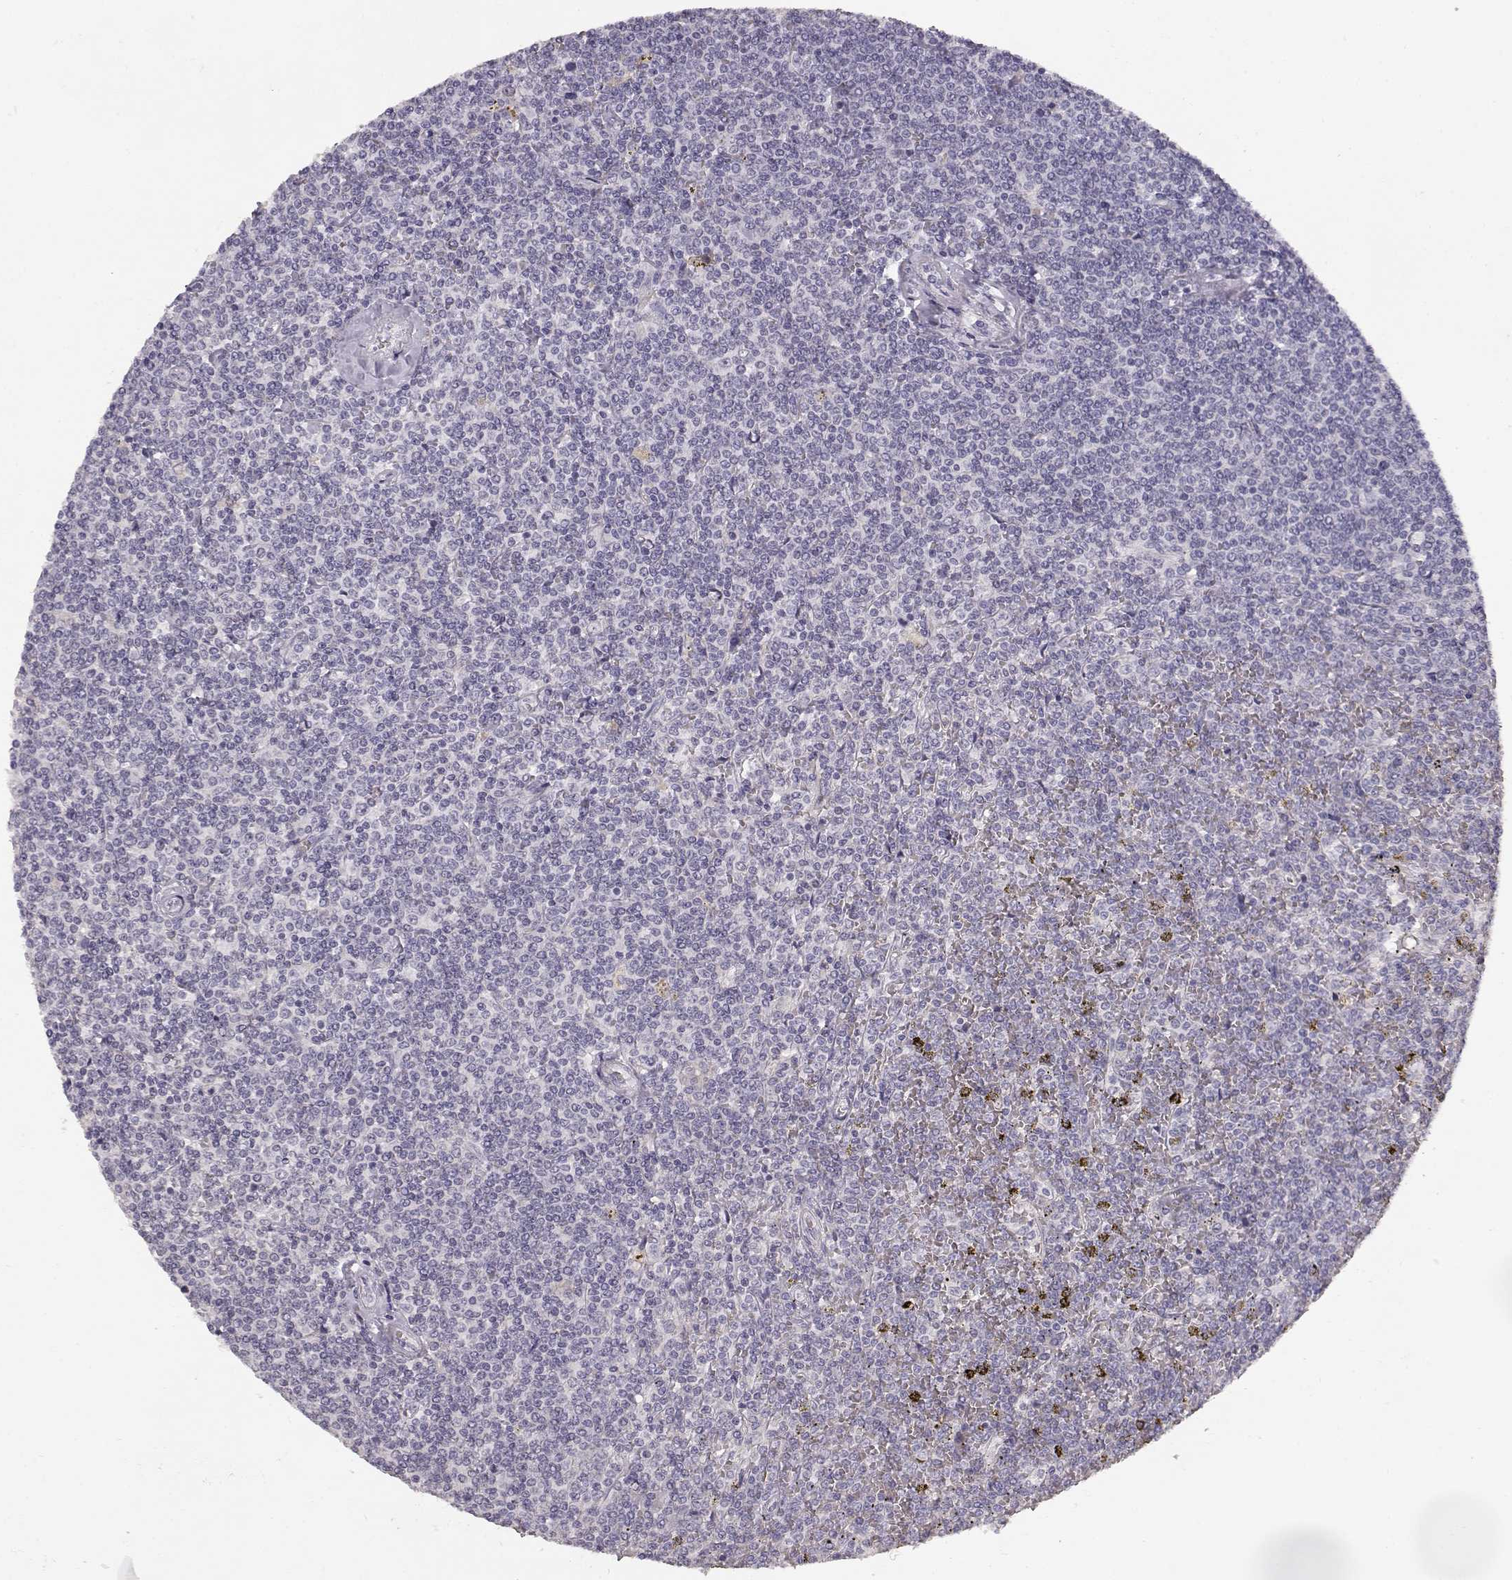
{"staining": {"intensity": "negative", "quantity": "none", "location": "none"}, "tissue": "lymphoma", "cell_type": "Tumor cells", "image_type": "cancer", "snomed": [{"axis": "morphology", "description": "Malignant lymphoma, non-Hodgkin's type, Low grade"}, {"axis": "topography", "description": "Spleen"}], "caption": "A photomicrograph of human lymphoma is negative for staining in tumor cells.", "gene": "TPH2", "patient": {"sex": "female", "age": 19}}